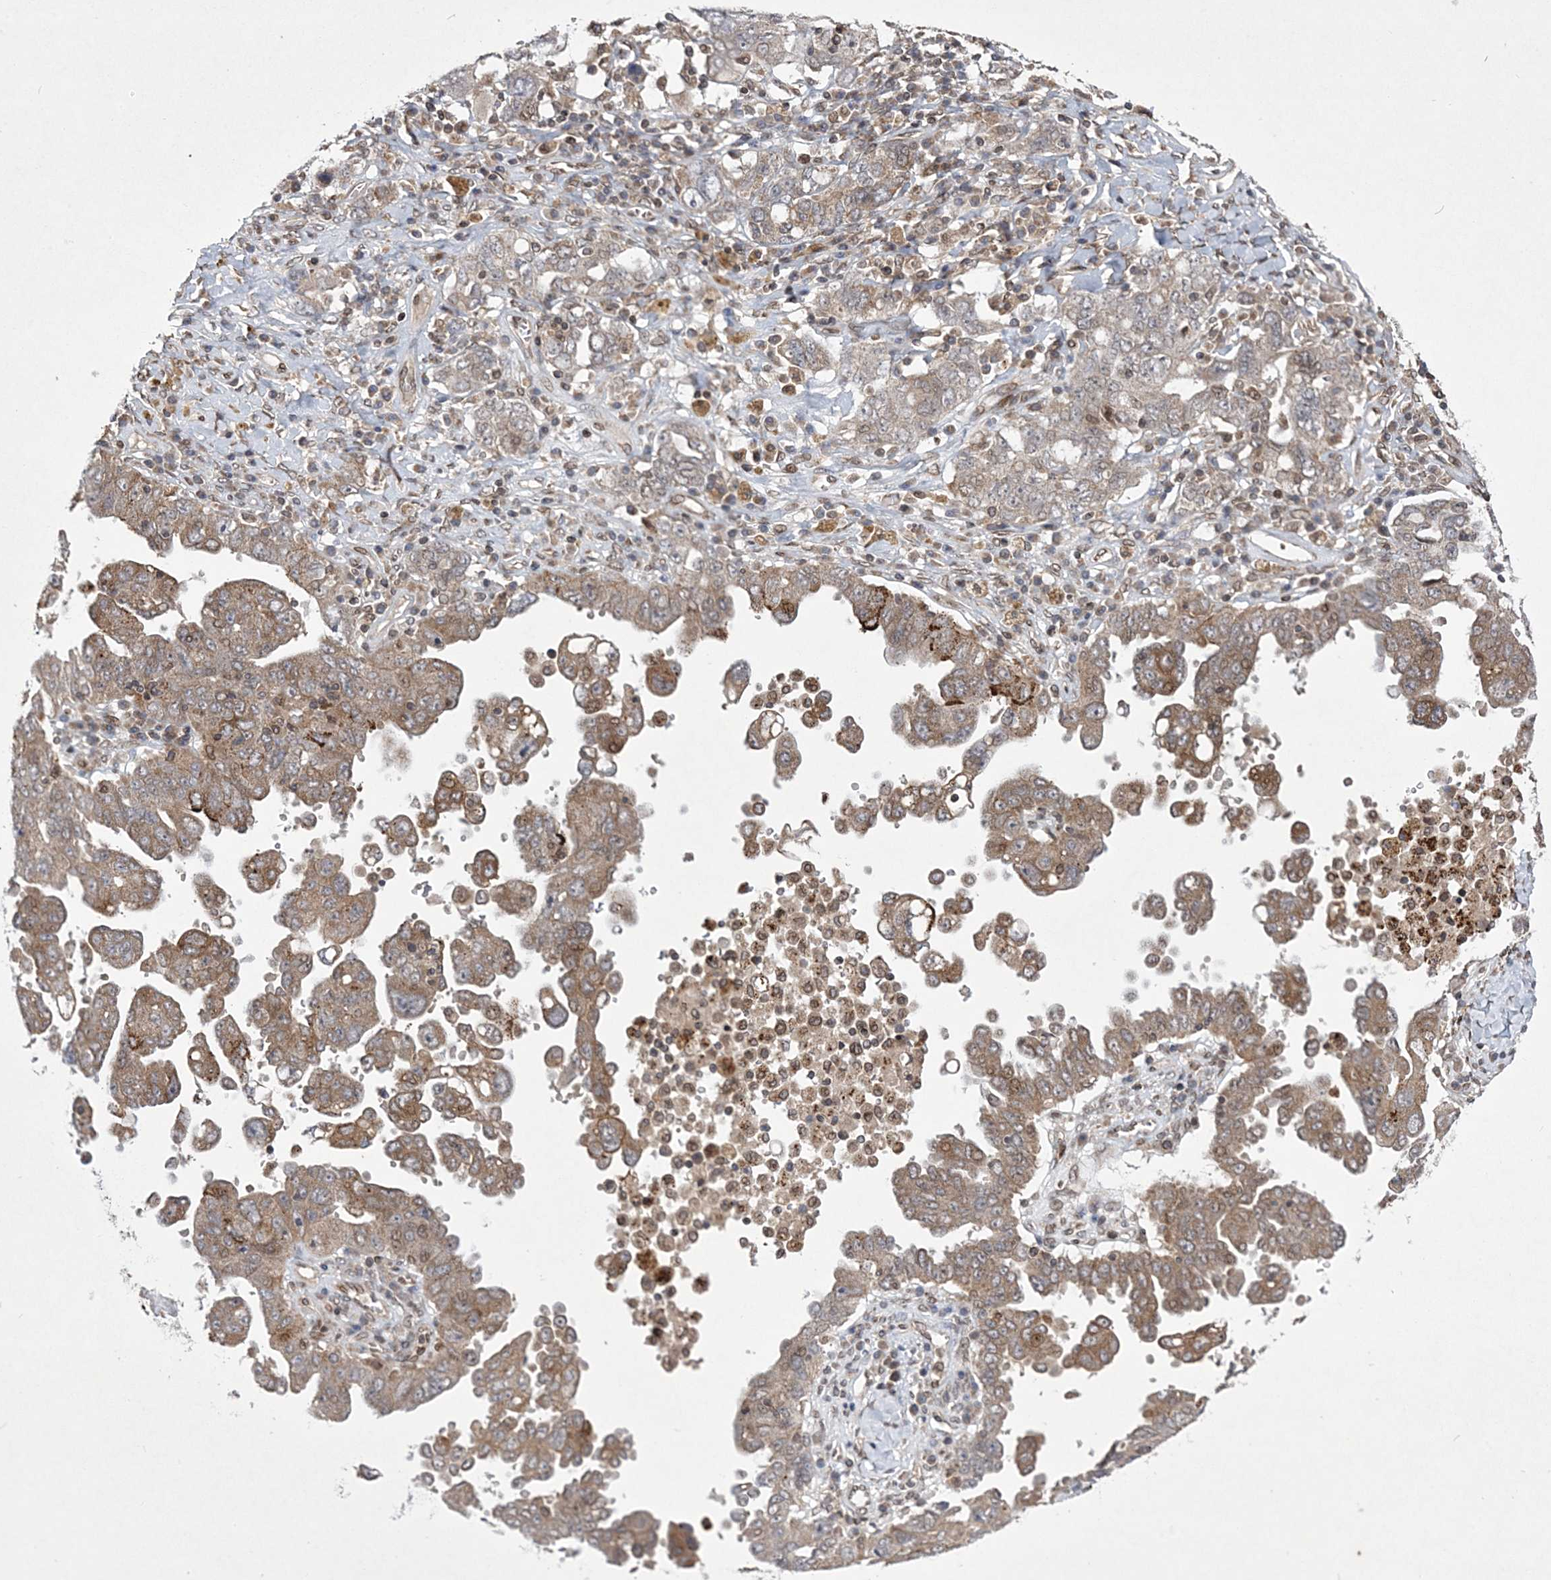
{"staining": {"intensity": "weak", "quantity": ">75%", "location": "cytoplasmic/membranous,nuclear"}, "tissue": "ovarian cancer", "cell_type": "Tumor cells", "image_type": "cancer", "snomed": [{"axis": "morphology", "description": "Carcinoma, endometroid"}, {"axis": "topography", "description": "Ovary"}], "caption": "Endometroid carcinoma (ovarian) tissue shows weak cytoplasmic/membranous and nuclear staining in about >75% of tumor cells (IHC, brightfield microscopy, high magnification).", "gene": "DNAJC27", "patient": {"sex": "female", "age": 62}}